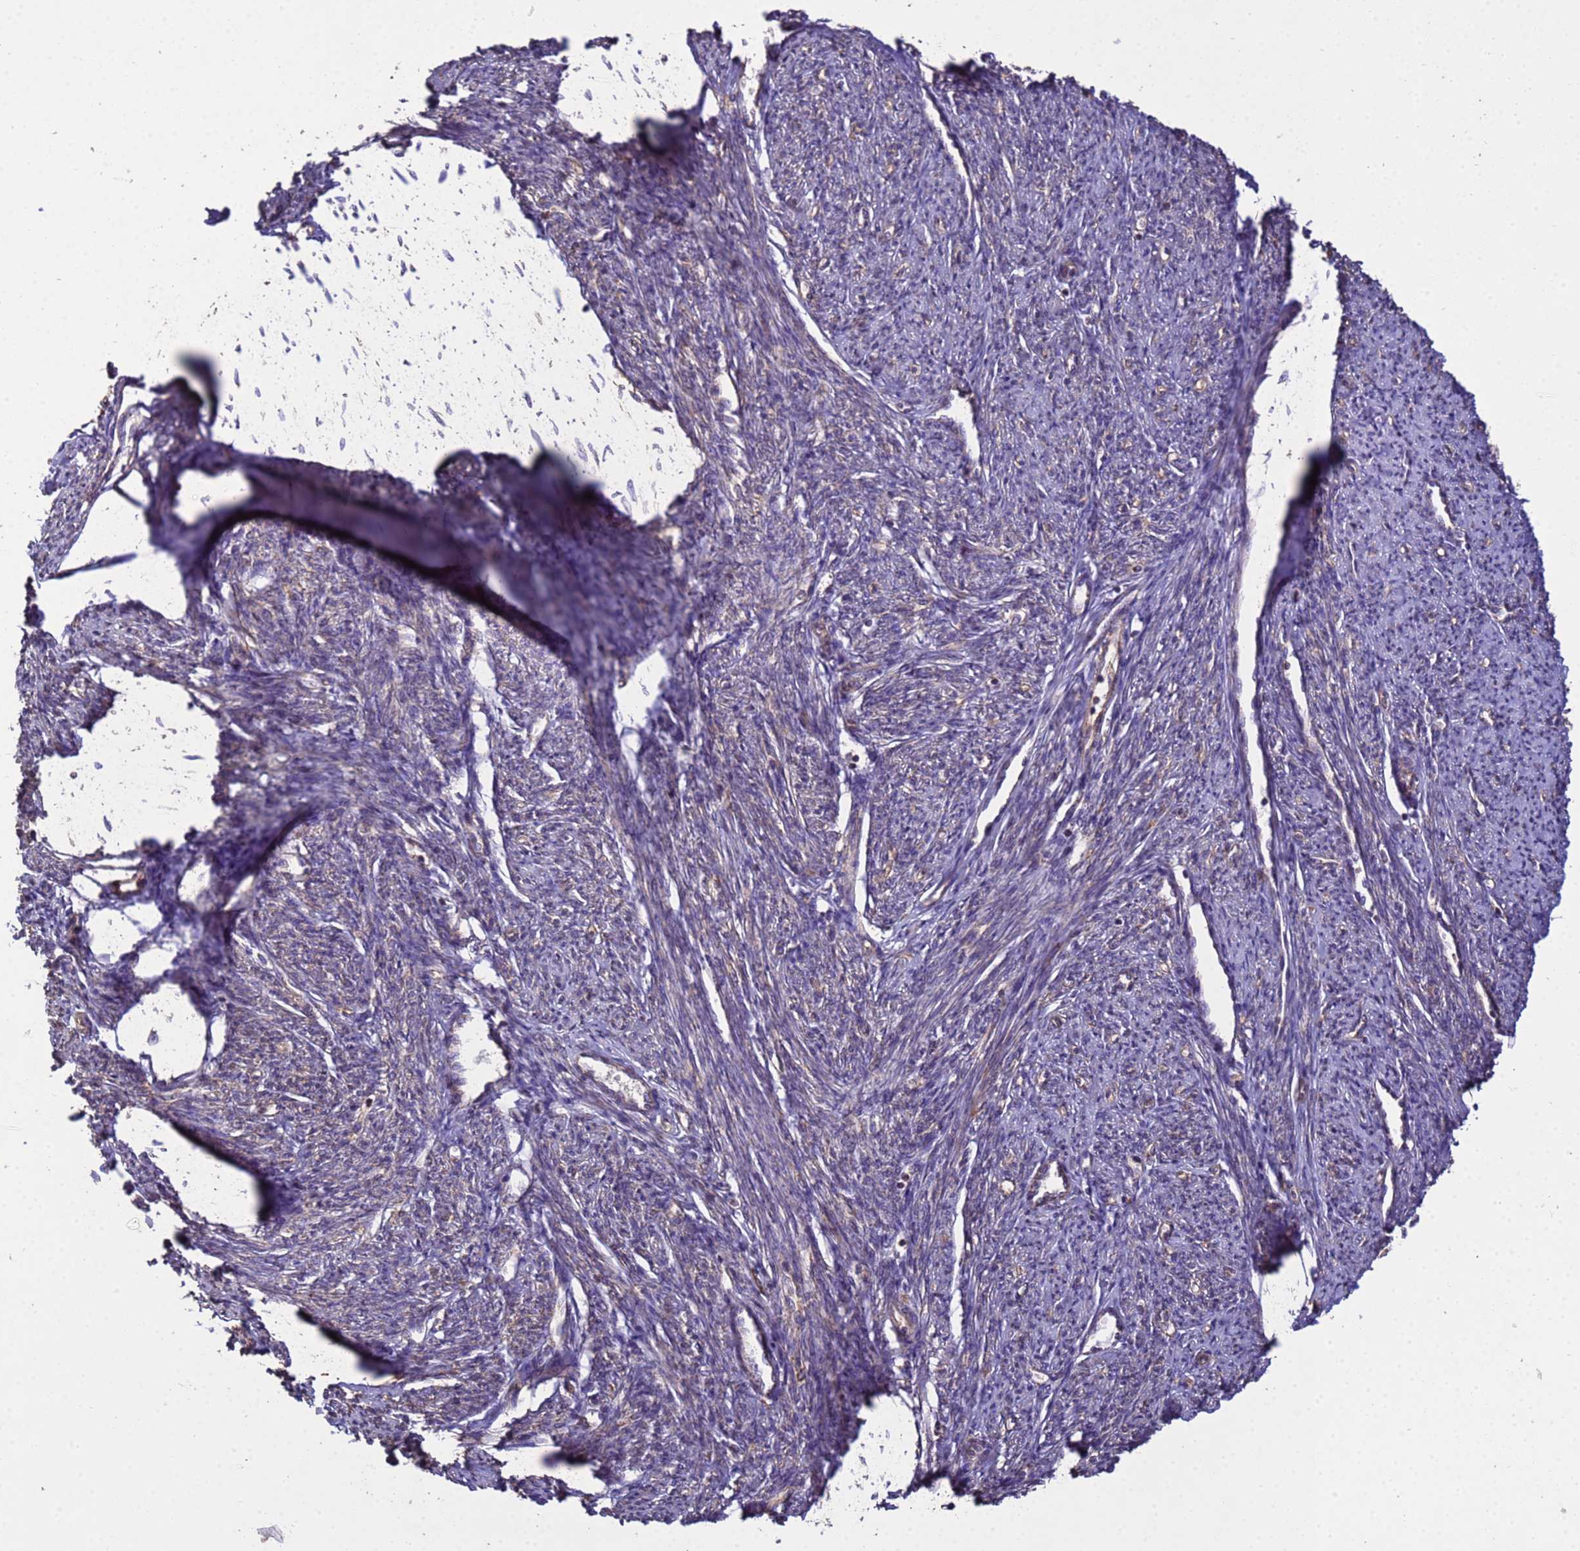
{"staining": {"intensity": "moderate", "quantity": "25%-75%", "location": "cytoplasmic/membranous"}, "tissue": "smooth muscle", "cell_type": "Smooth muscle cells", "image_type": "normal", "snomed": [{"axis": "morphology", "description": "Normal tissue, NOS"}, {"axis": "topography", "description": "Smooth muscle"}, {"axis": "topography", "description": "Uterus"}], "caption": "Immunohistochemical staining of benign human smooth muscle exhibits moderate cytoplasmic/membranous protein positivity in about 25%-75% of smooth muscle cells. (Brightfield microscopy of DAB IHC at high magnification).", "gene": "P2RX7", "patient": {"sex": "female", "age": 59}}